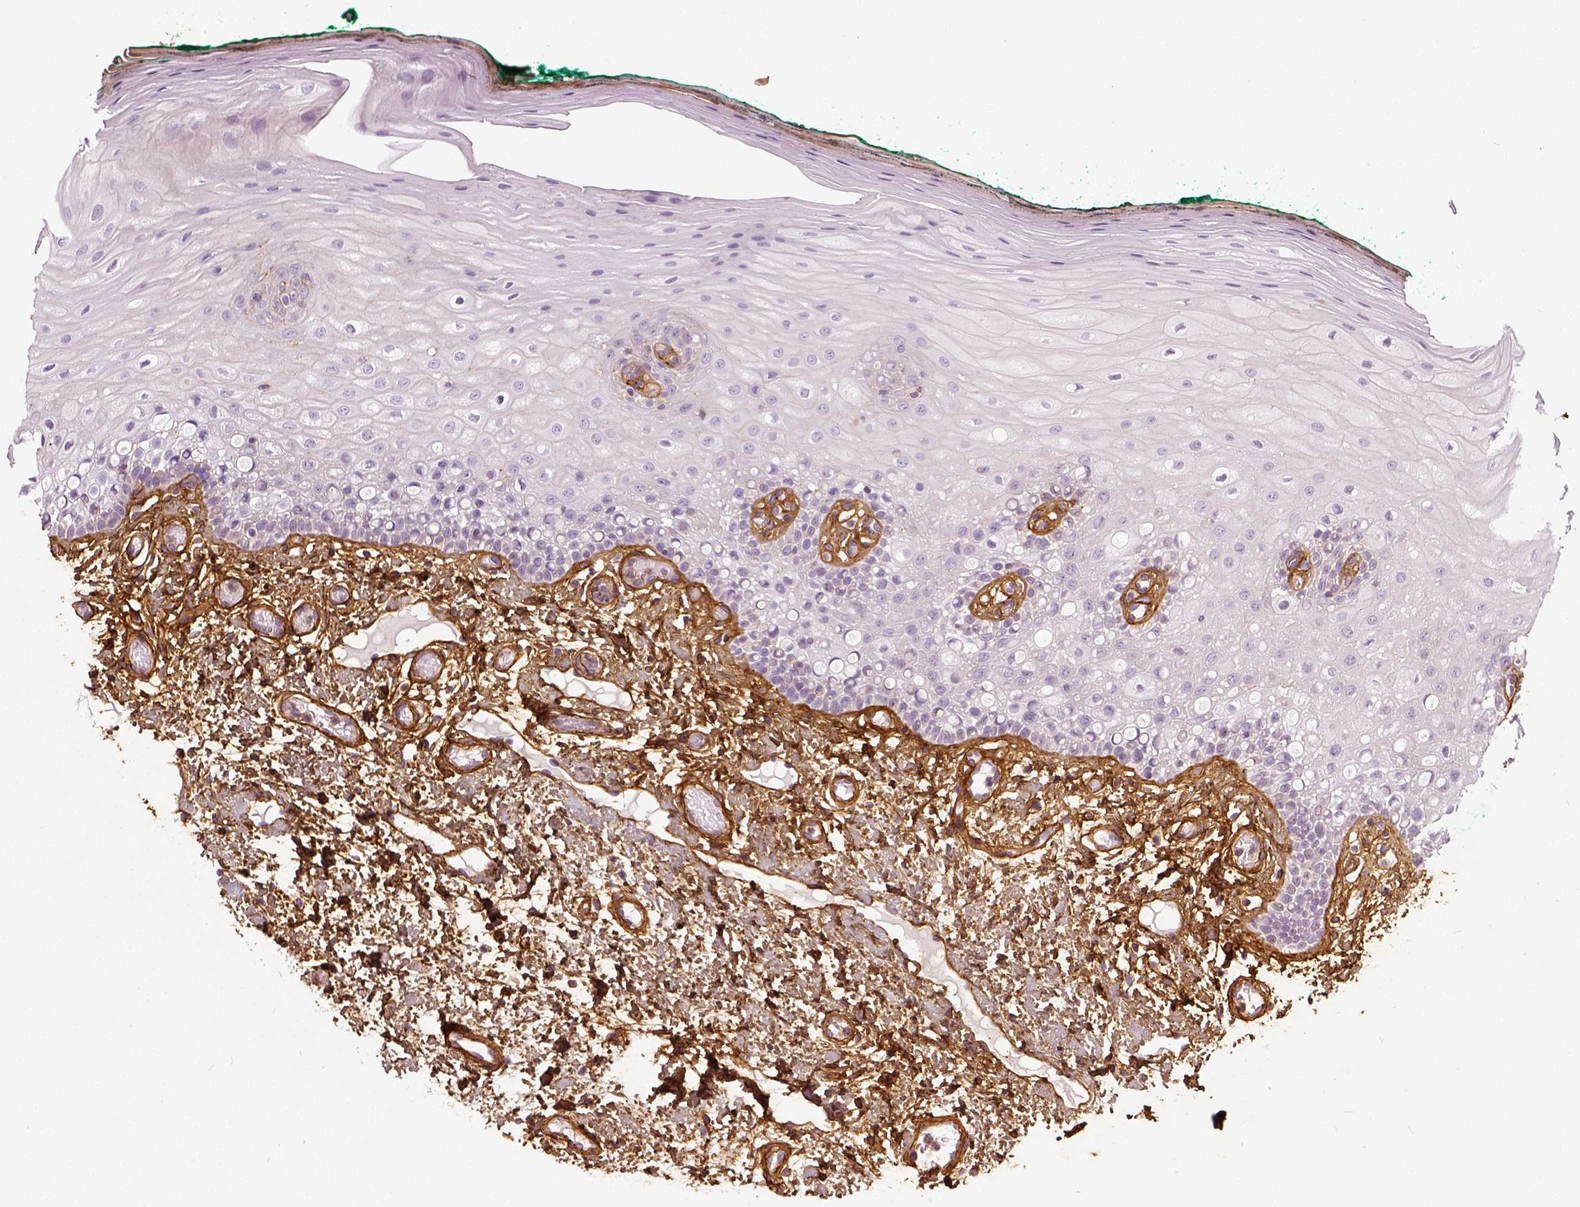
{"staining": {"intensity": "negative", "quantity": "none", "location": "none"}, "tissue": "oral mucosa", "cell_type": "Squamous epithelial cells", "image_type": "normal", "snomed": [{"axis": "morphology", "description": "Normal tissue, NOS"}, {"axis": "topography", "description": "Oral tissue"}], "caption": "An image of oral mucosa stained for a protein shows no brown staining in squamous epithelial cells.", "gene": "COL6A2", "patient": {"sex": "female", "age": 83}}